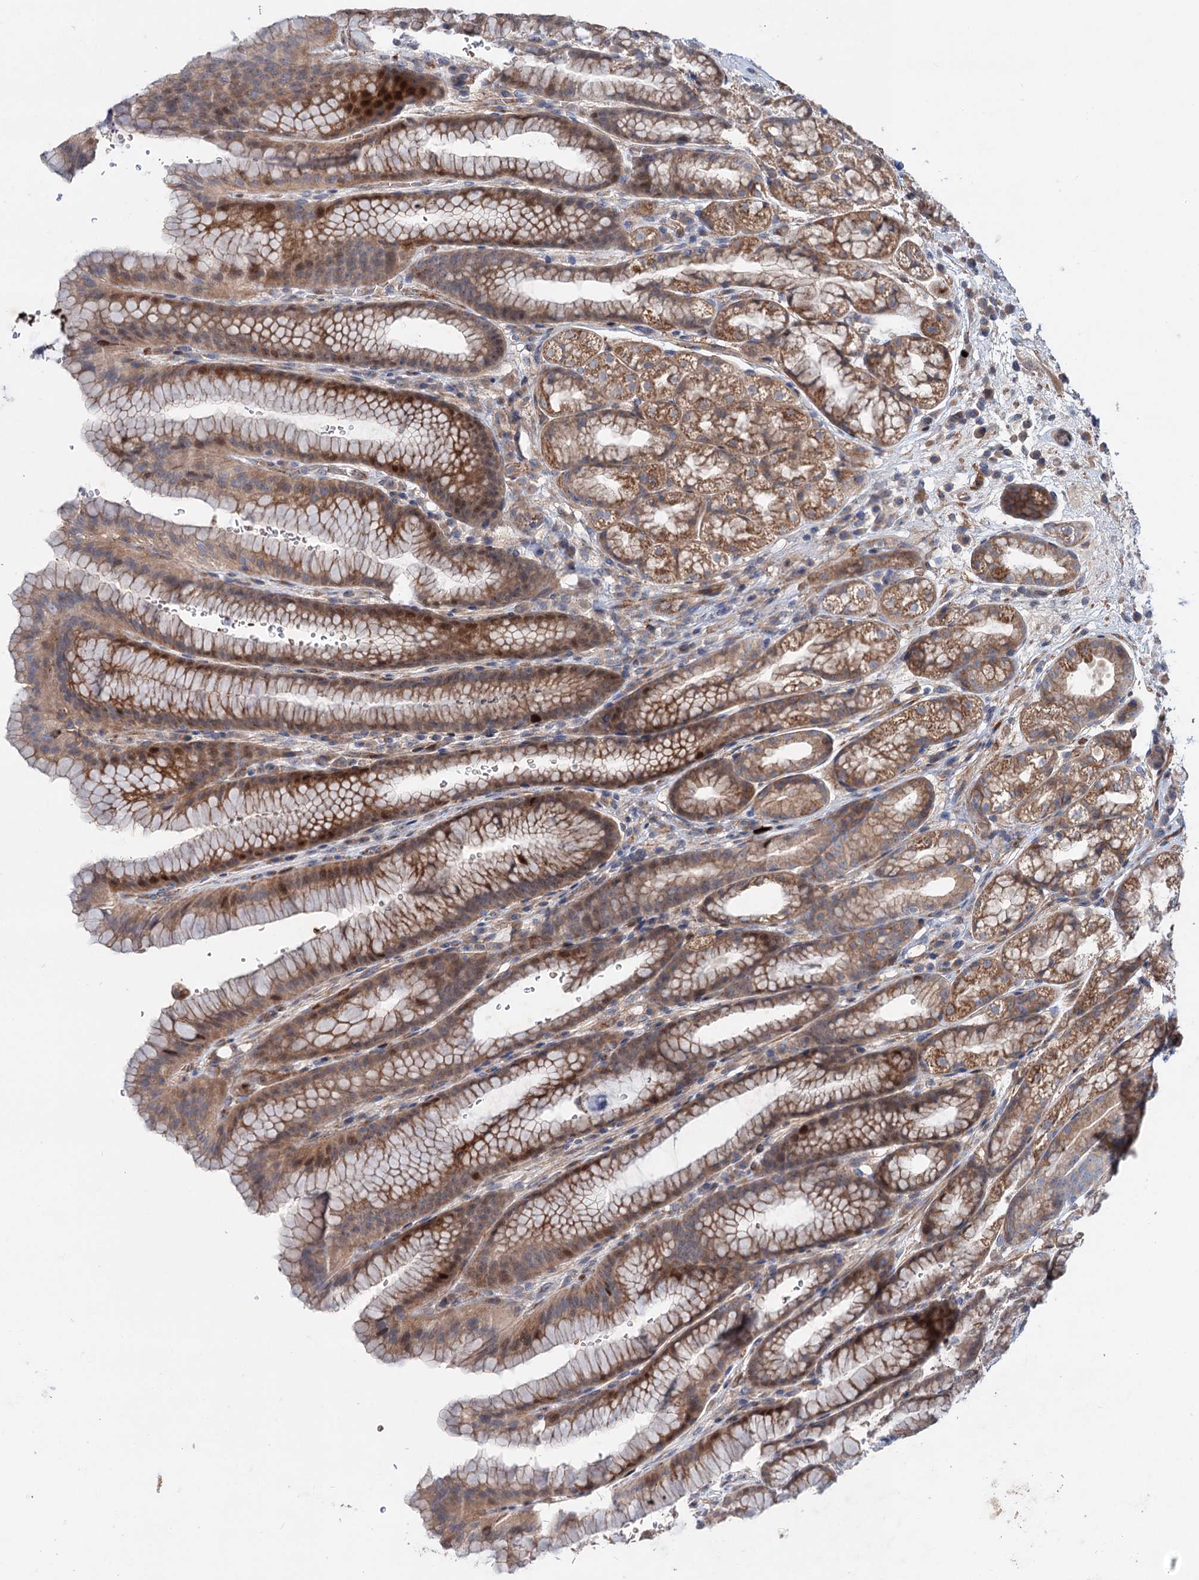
{"staining": {"intensity": "strong", "quantity": ">75%", "location": "cytoplasmic/membranous"}, "tissue": "stomach", "cell_type": "Glandular cells", "image_type": "normal", "snomed": [{"axis": "morphology", "description": "Normal tissue, NOS"}, {"axis": "morphology", "description": "Adenocarcinoma, NOS"}, {"axis": "topography", "description": "Stomach"}], "caption": "Immunohistochemical staining of unremarkable human stomach reveals >75% levels of strong cytoplasmic/membranous protein positivity in approximately >75% of glandular cells. The staining was performed using DAB (3,3'-diaminobenzidine), with brown indicating positive protein expression. Nuclei are stained blue with hematoxylin.", "gene": "PTDSS2", "patient": {"sex": "male", "age": 57}}